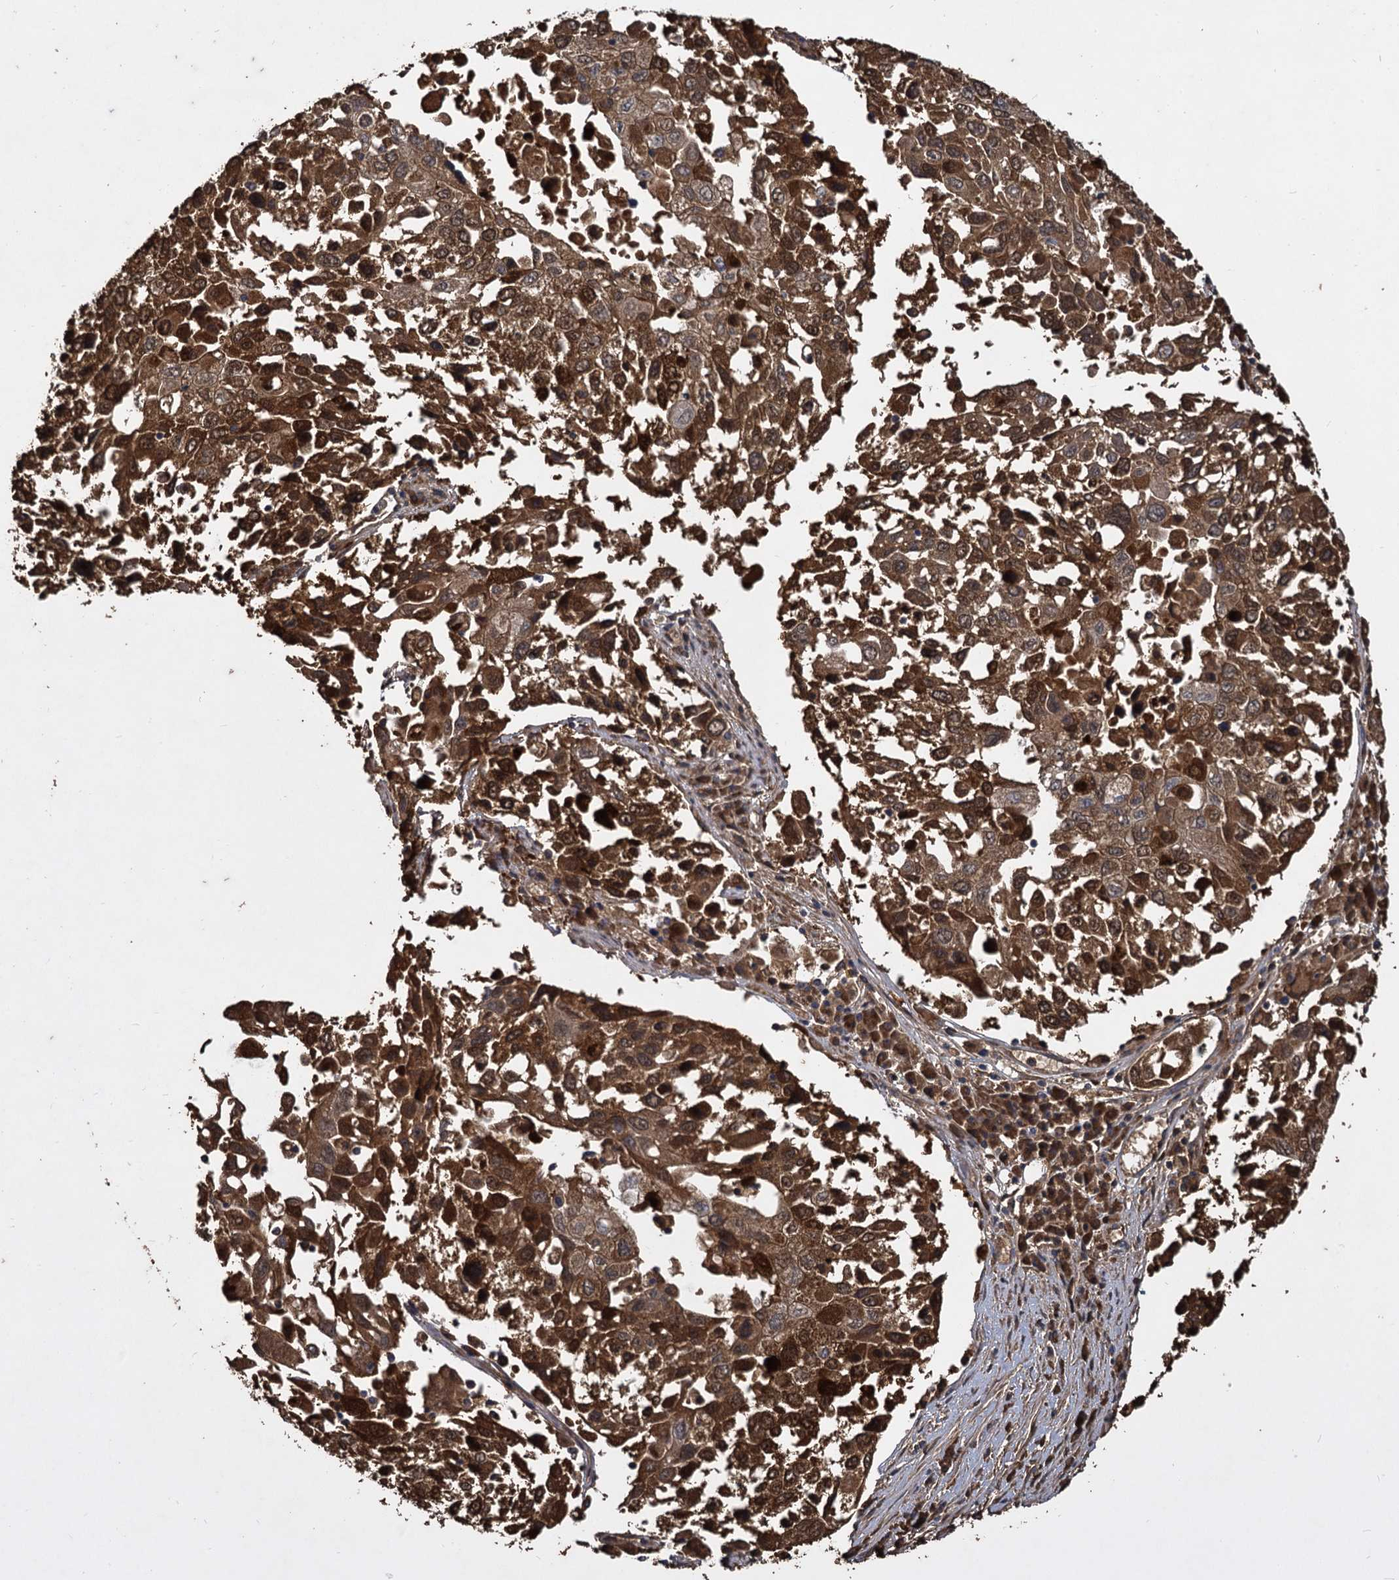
{"staining": {"intensity": "strong", "quantity": ">75%", "location": "cytoplasmic/membranous"}, "tissue": "lung cancer", "cell_type": "Tumor cells", "image_type": "cancer", "snomed": [{"axis": "morphology", "description": "Squamous cell carcinoma, NOS"}, {"axis": "topography", "description": "Lung"}], "caption": "Lung cancer (squamous cell carcinoma) stained with immunohistochemistry (IHC) demonstrates strong cytoplasmic/membranous expression in about >75% of tumor cells.", "gene": "GCLC", "patient": {"sex": "male", "age": 65}}